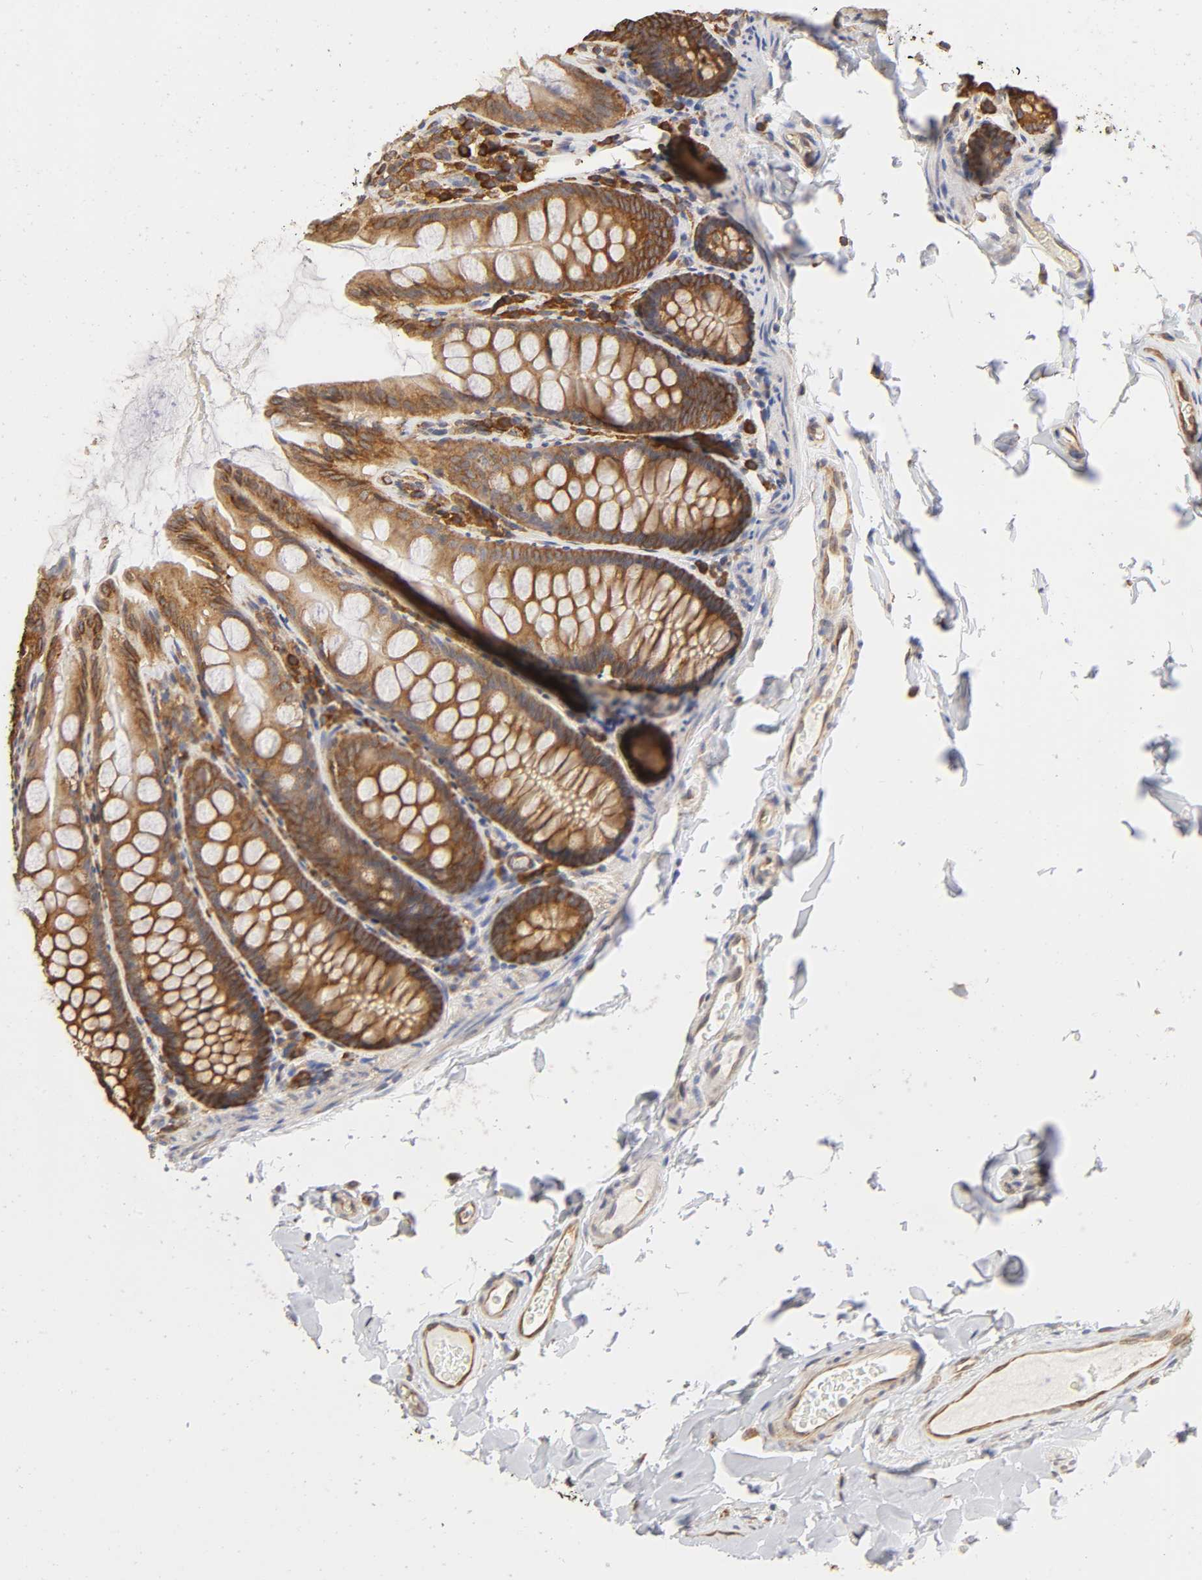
{"staining": {"intensity": "moderate", "quantity": ">75%", "location": "cytoplasmic/membranous"}, "tissue": "colon", "cell_type": "Endothelial cells", "image_type": "normal", "snomed": [{"axis": "morphology", "description": "Normal tissue, NOS"}, {"axis": "topography", "description": "Colon"}], "caption": "DAB immunohistochemical staining of benign colon demonstrates moderate cytoplasmic/membranous protein staining in approximately >75% of endothelial cells.", "gene": "RPL14", "patient": {"sex": "female", "age": 61}}